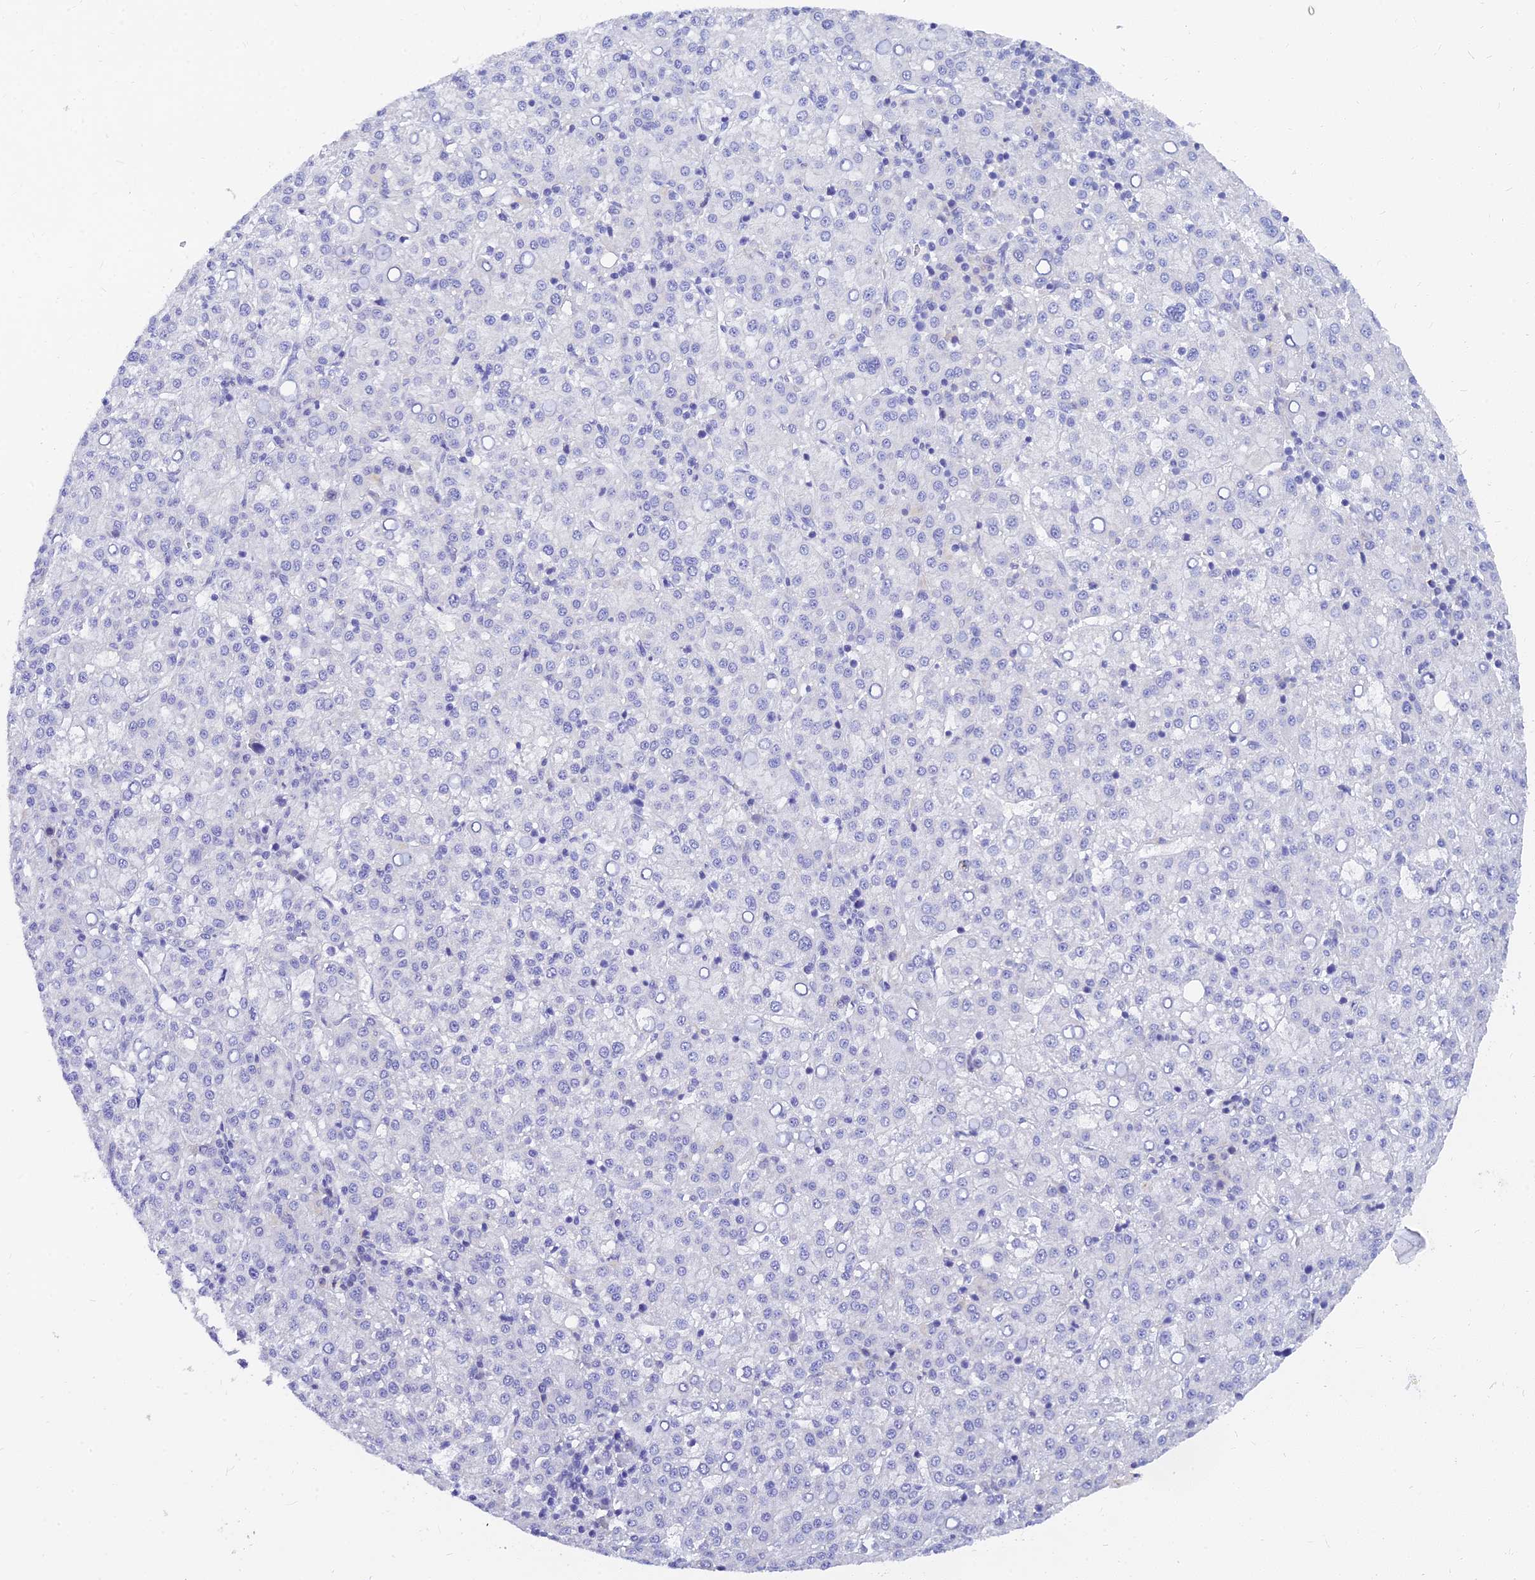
{"staining": {"intensity": "negative", "quantity": "none", "location": "none"}, "tissue": "liver cancer", "cell_type": "Tumor cells", "image_type": "cancer", "snomed": [{"axis": "morphology", "description": "Carcinoma, Hepatocellular, NOS"}, {"axis": "topography", "description": "Liver"}], "caption": "Histopathology image shows no significant protein staining in tumor cells of hepatocellular carcinoma (liver).", "gene": "TMEM161B", "patient": {"sex": "female", "age": 58}}